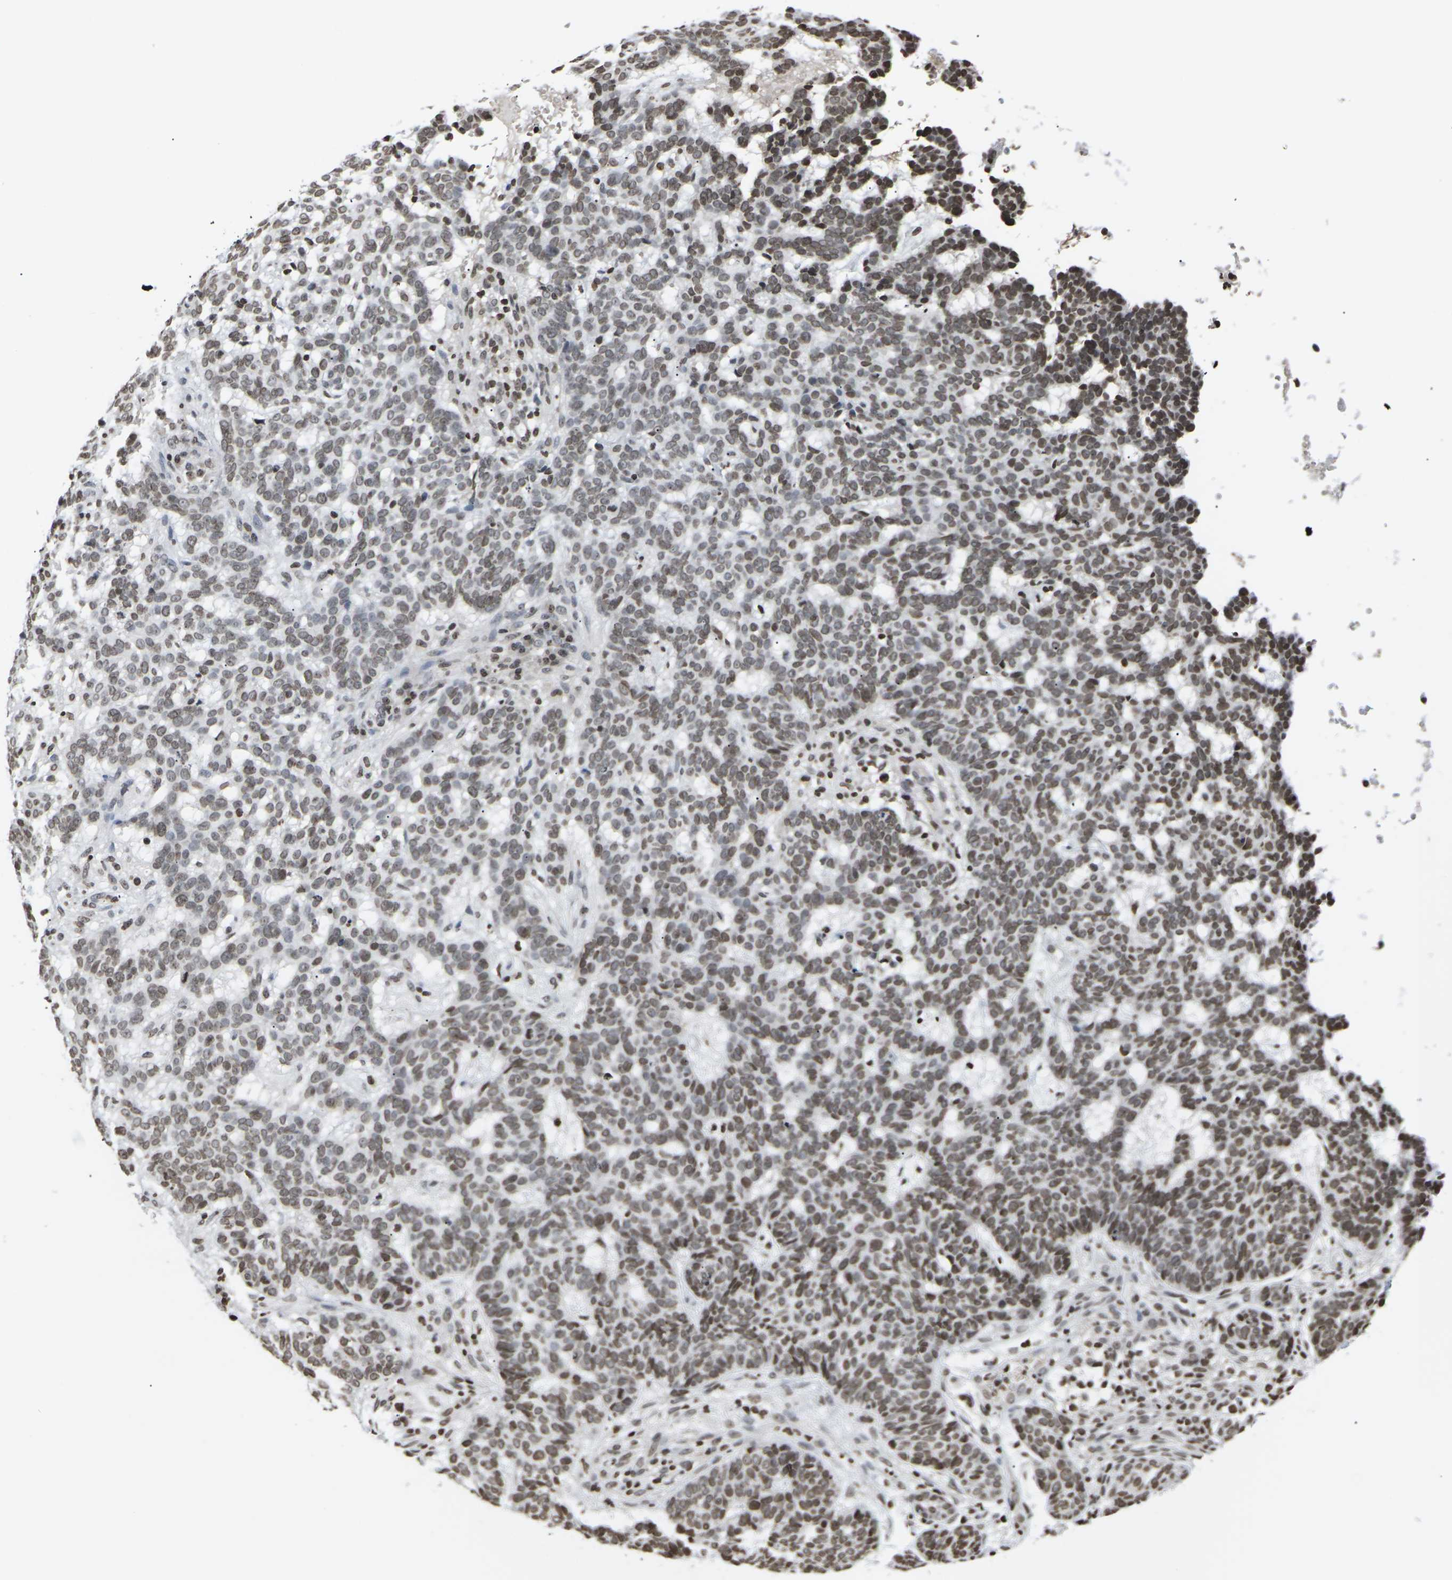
{"staining": {"intensity": "moderate", "quantity": ">75%", "location": "nuclear"}, "tissue": "skin cancer", "cell_type": "Tumor cells", "image_type": "cancer", "snomed": [{"axis": "morphology", "description": "Basal cell carcinoma"}, {"axis": "topography", "description": "Skin"}], "caption": "Tumor cells show moderate nuclear expression in about >75% of cells in skin cancer. The protein is shown in brown color, while the nuclei are stained blue.", "gene": "ETV5", "patient": {"sex": "male", "age": 85}}